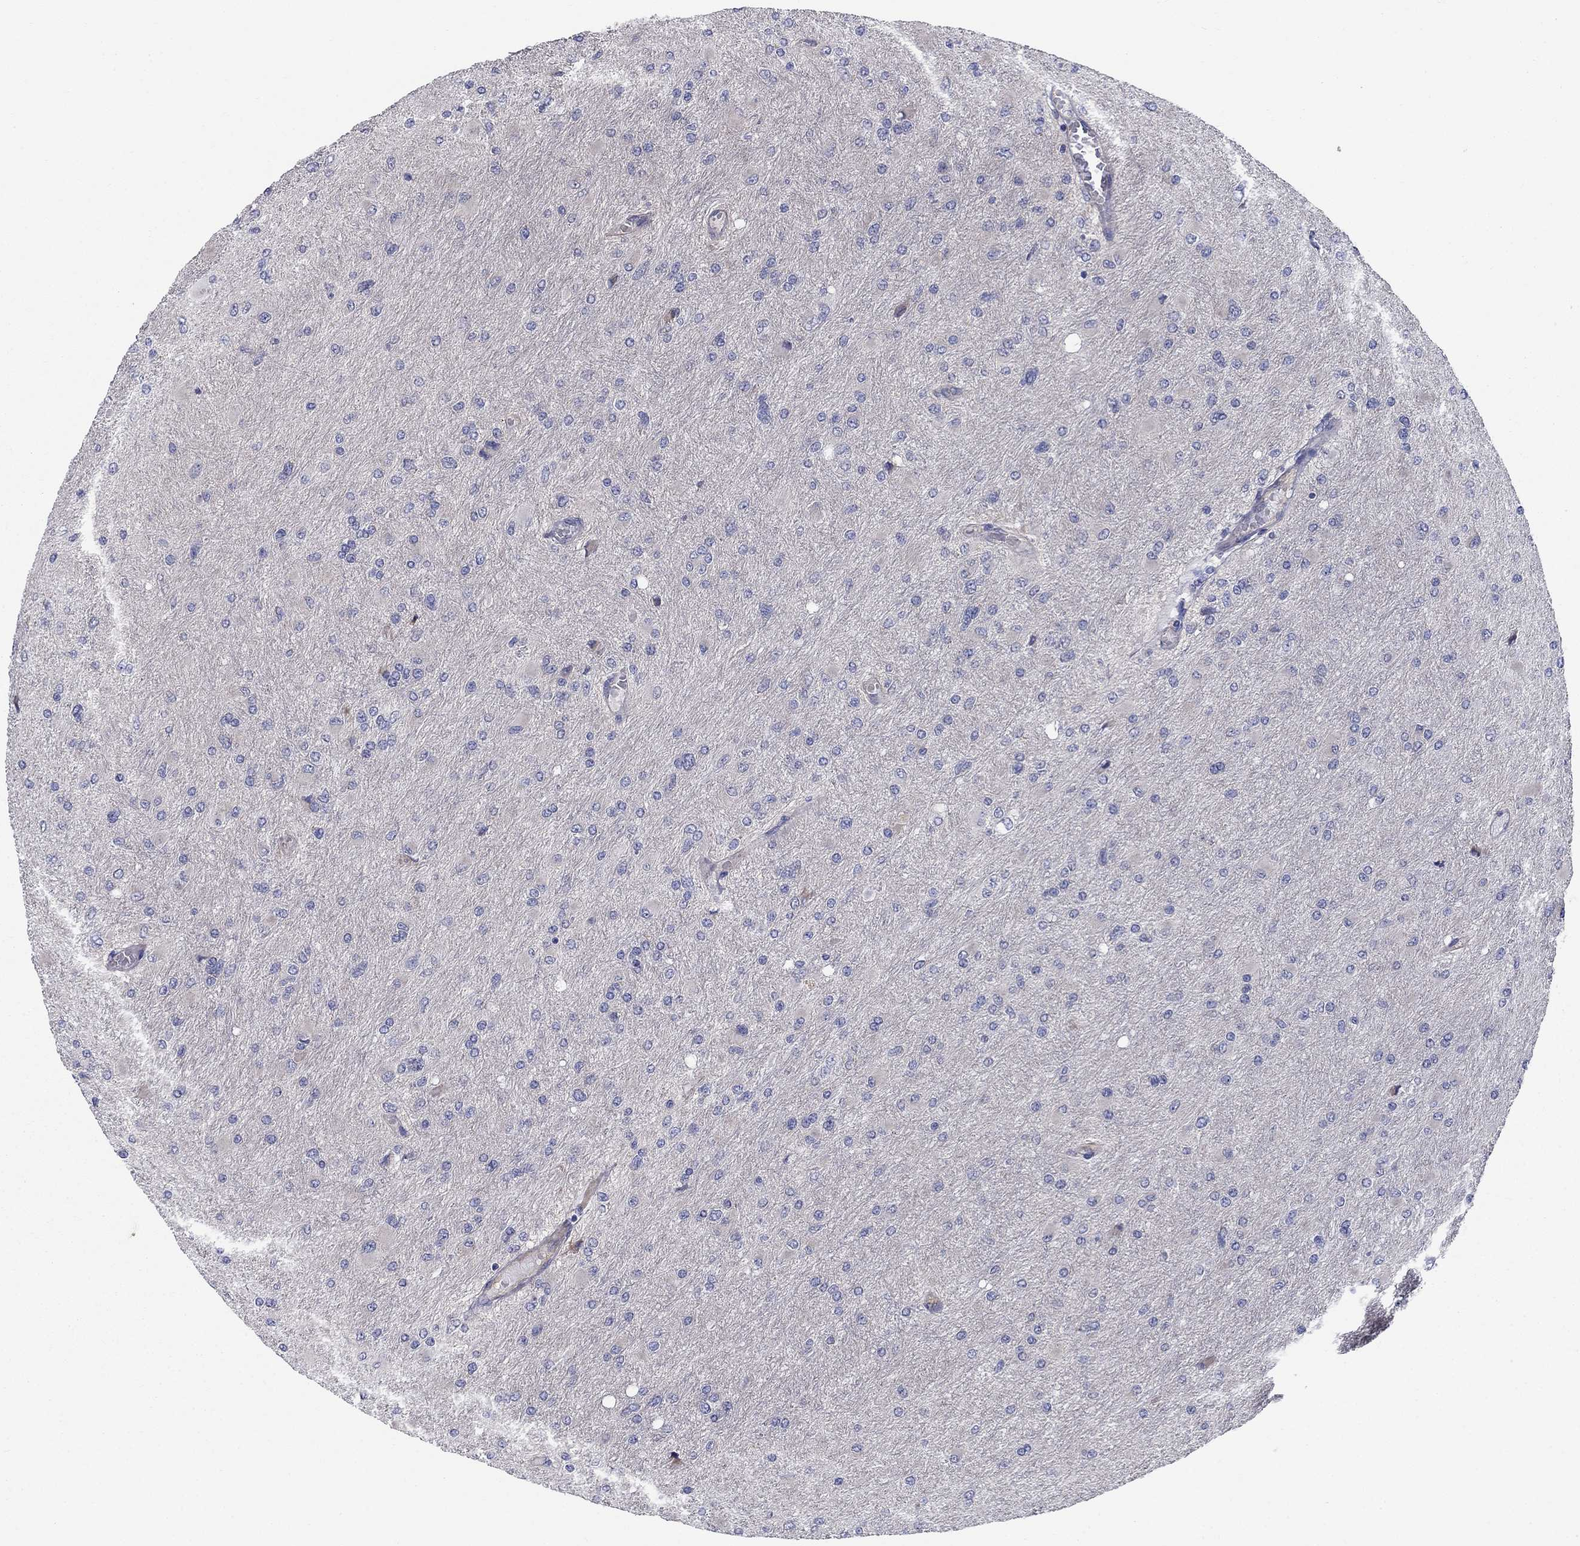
{"staining": {"intensity": "negative", "quantity": "none", "location": "none"}, "tissue": "glioma", "cell_type": "Tumor cells", "image_type": "cancer", "snomed": [{"axis": "morphology", "description": "Glioma, malignant, High grade"}, {"axis": "topography", "description": "Cerebral cortex"}], "caption": "Glioma was stained to show a protein in brown. There is no significant positivity in tumor cells.", "gene": "EMP2", "patient": {"sex": "female", "age": 36}}